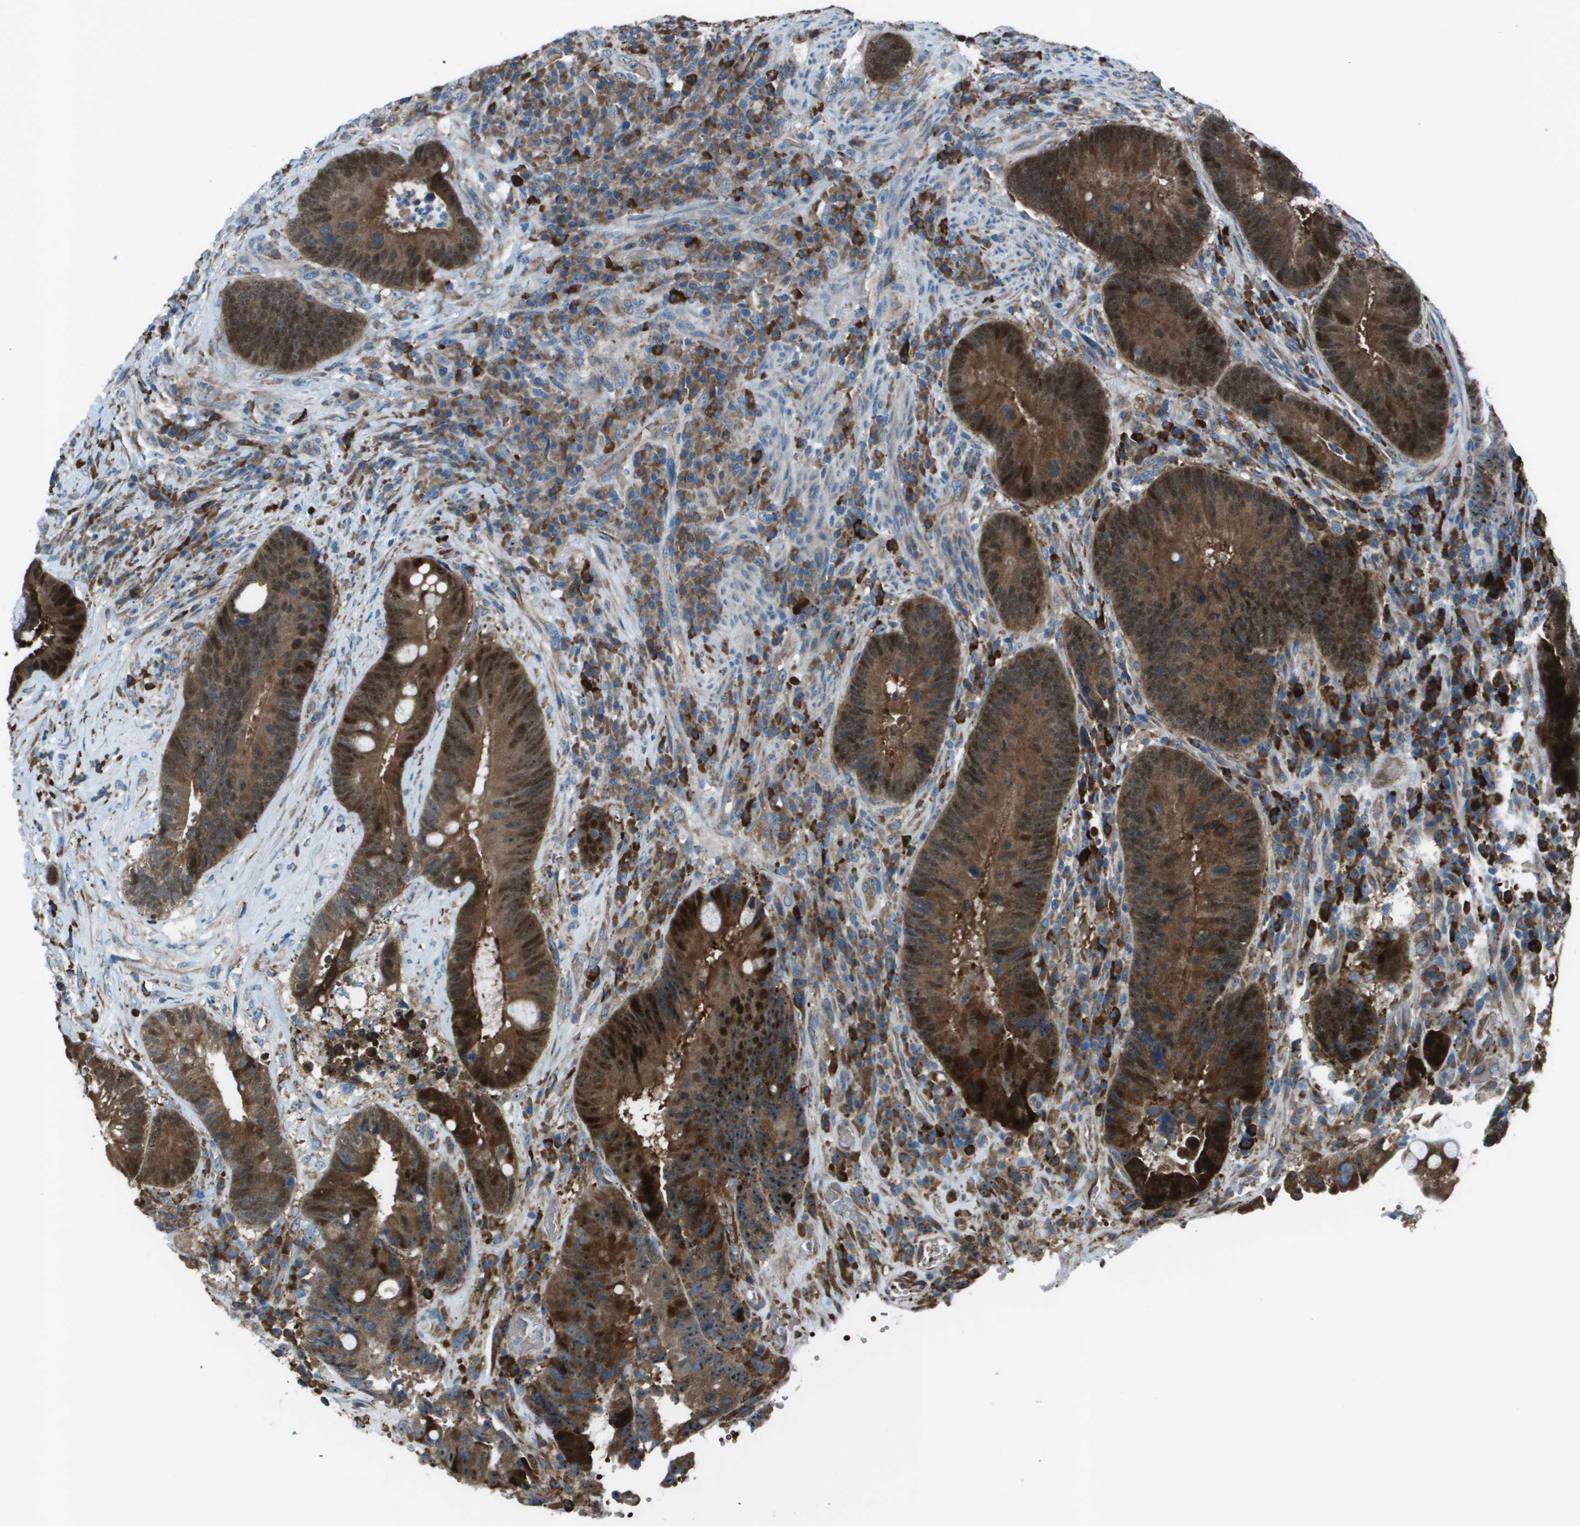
{"staining": {"intensity": "strong", "quantity": ">75%", "location": "cytoplasmic/membranous"}, "tissue": "colorectal cancer", "cell_type": "Tumor cells", "image_type": "cancer", "snomed": [{"axis": "morphology", "description": "Adenocarcinoma, NOS"}, {"axis": "topography", "description": "Rectum"}], "caption": "There is high levels of strong cytoplasmic/membranous expression in tumor cells of adenocarcinoma (colorectal), as demonstrated by immunohistochemical staining (brown color).", "gene": "UTS2", "patient": {"sex": "female", "age": 89}}